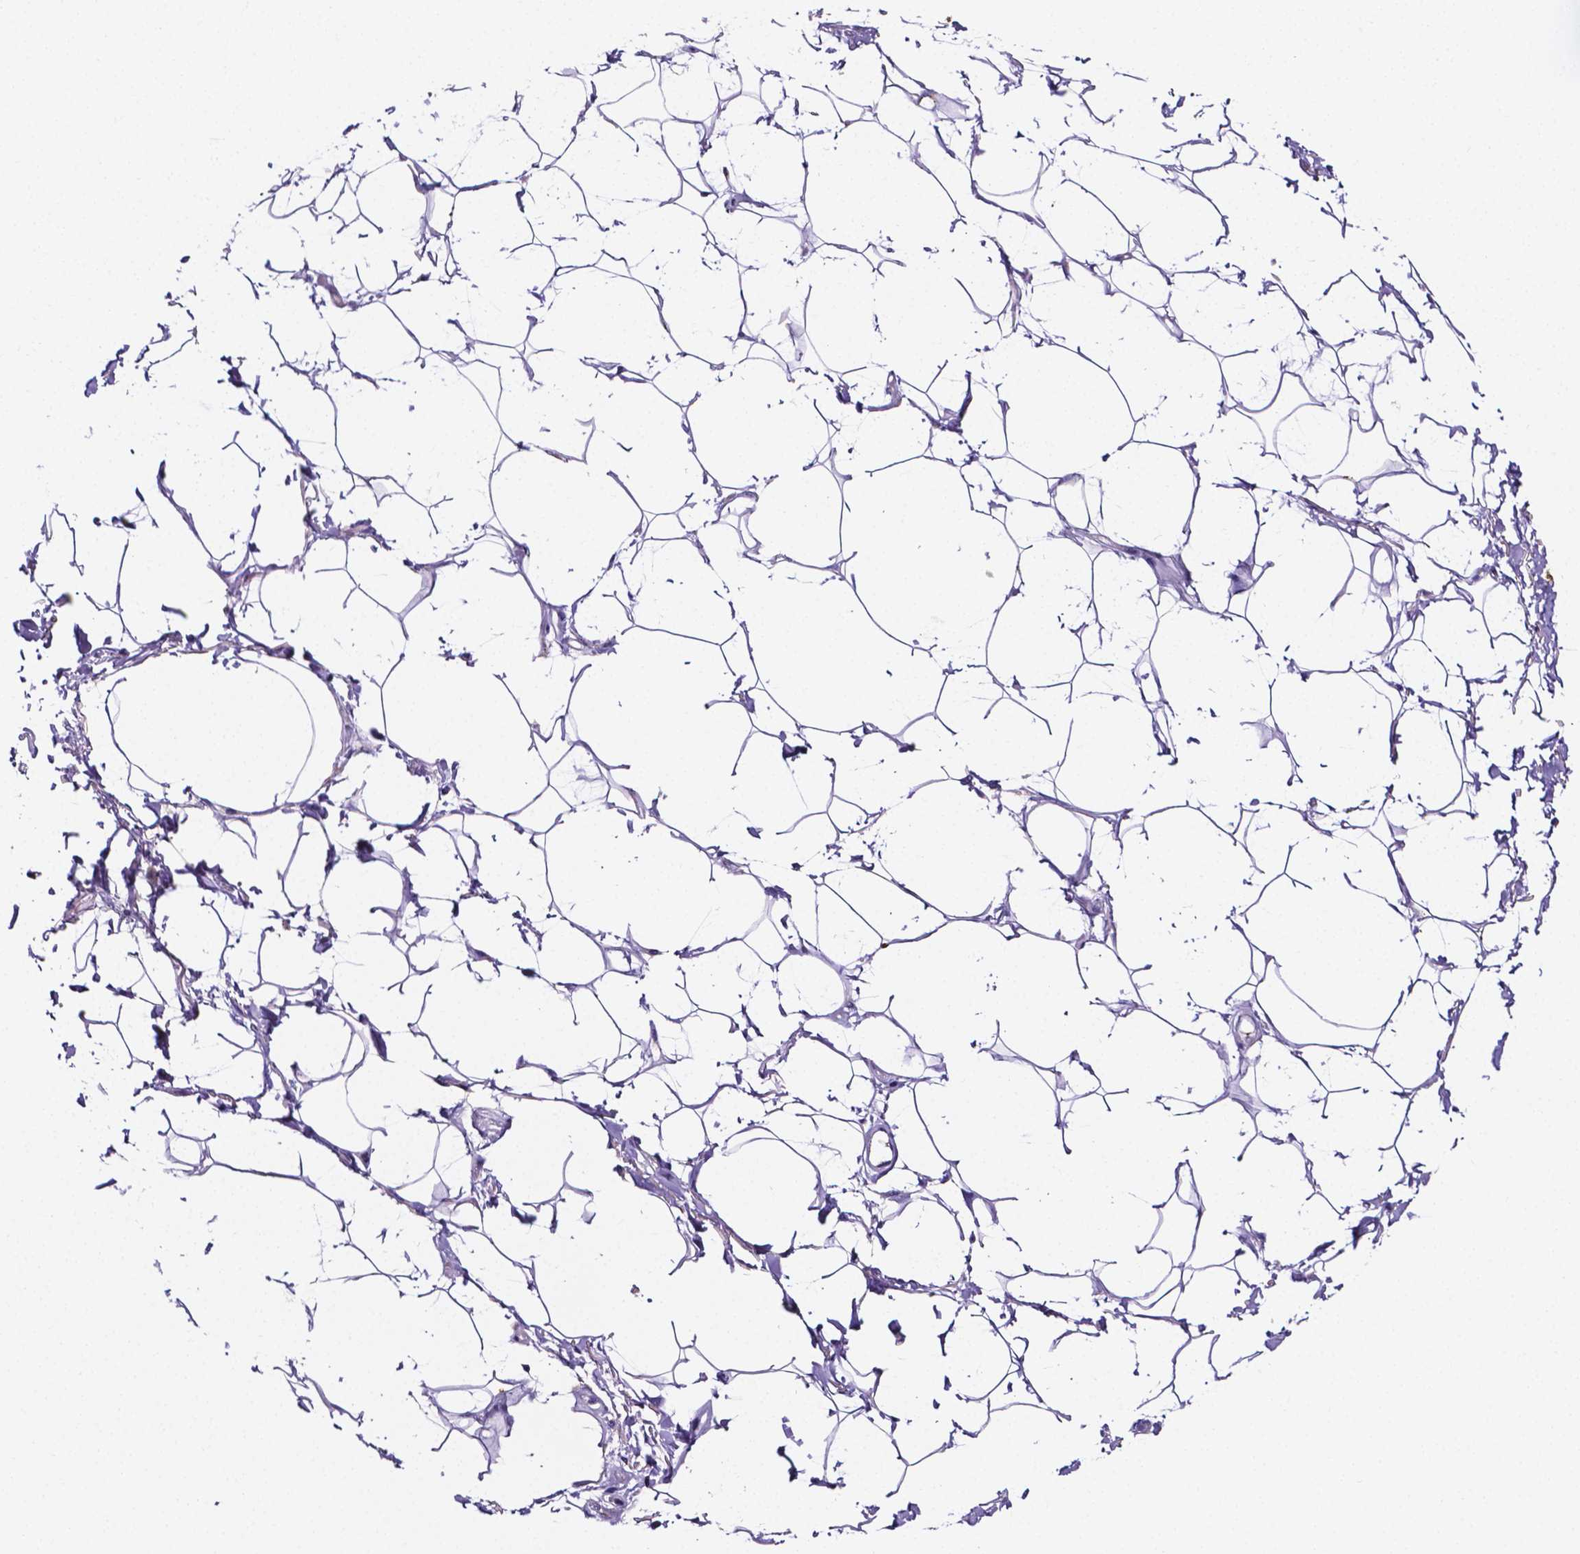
{"staining": {"intensity": "negative", "quantity": "none", "location": "none"}, "tissue": "adipose tissue", "cell_type": "Adipocytes", "image_type": "normal", "snomed": [{"axis": "morphology", "description": "Normal tissue, NOS"}, {"axis": "topography", "description": "Peripheral nerve tissue"}], "caption": "The immunohistochemistry photomicrograph has no significant positivity in adipocytes of adipose tissue. (DAB immunohistochemistry with hematoxylin counter stain).", "gene": "NRGN", "patient": {"sex": "male", "age": 51}}